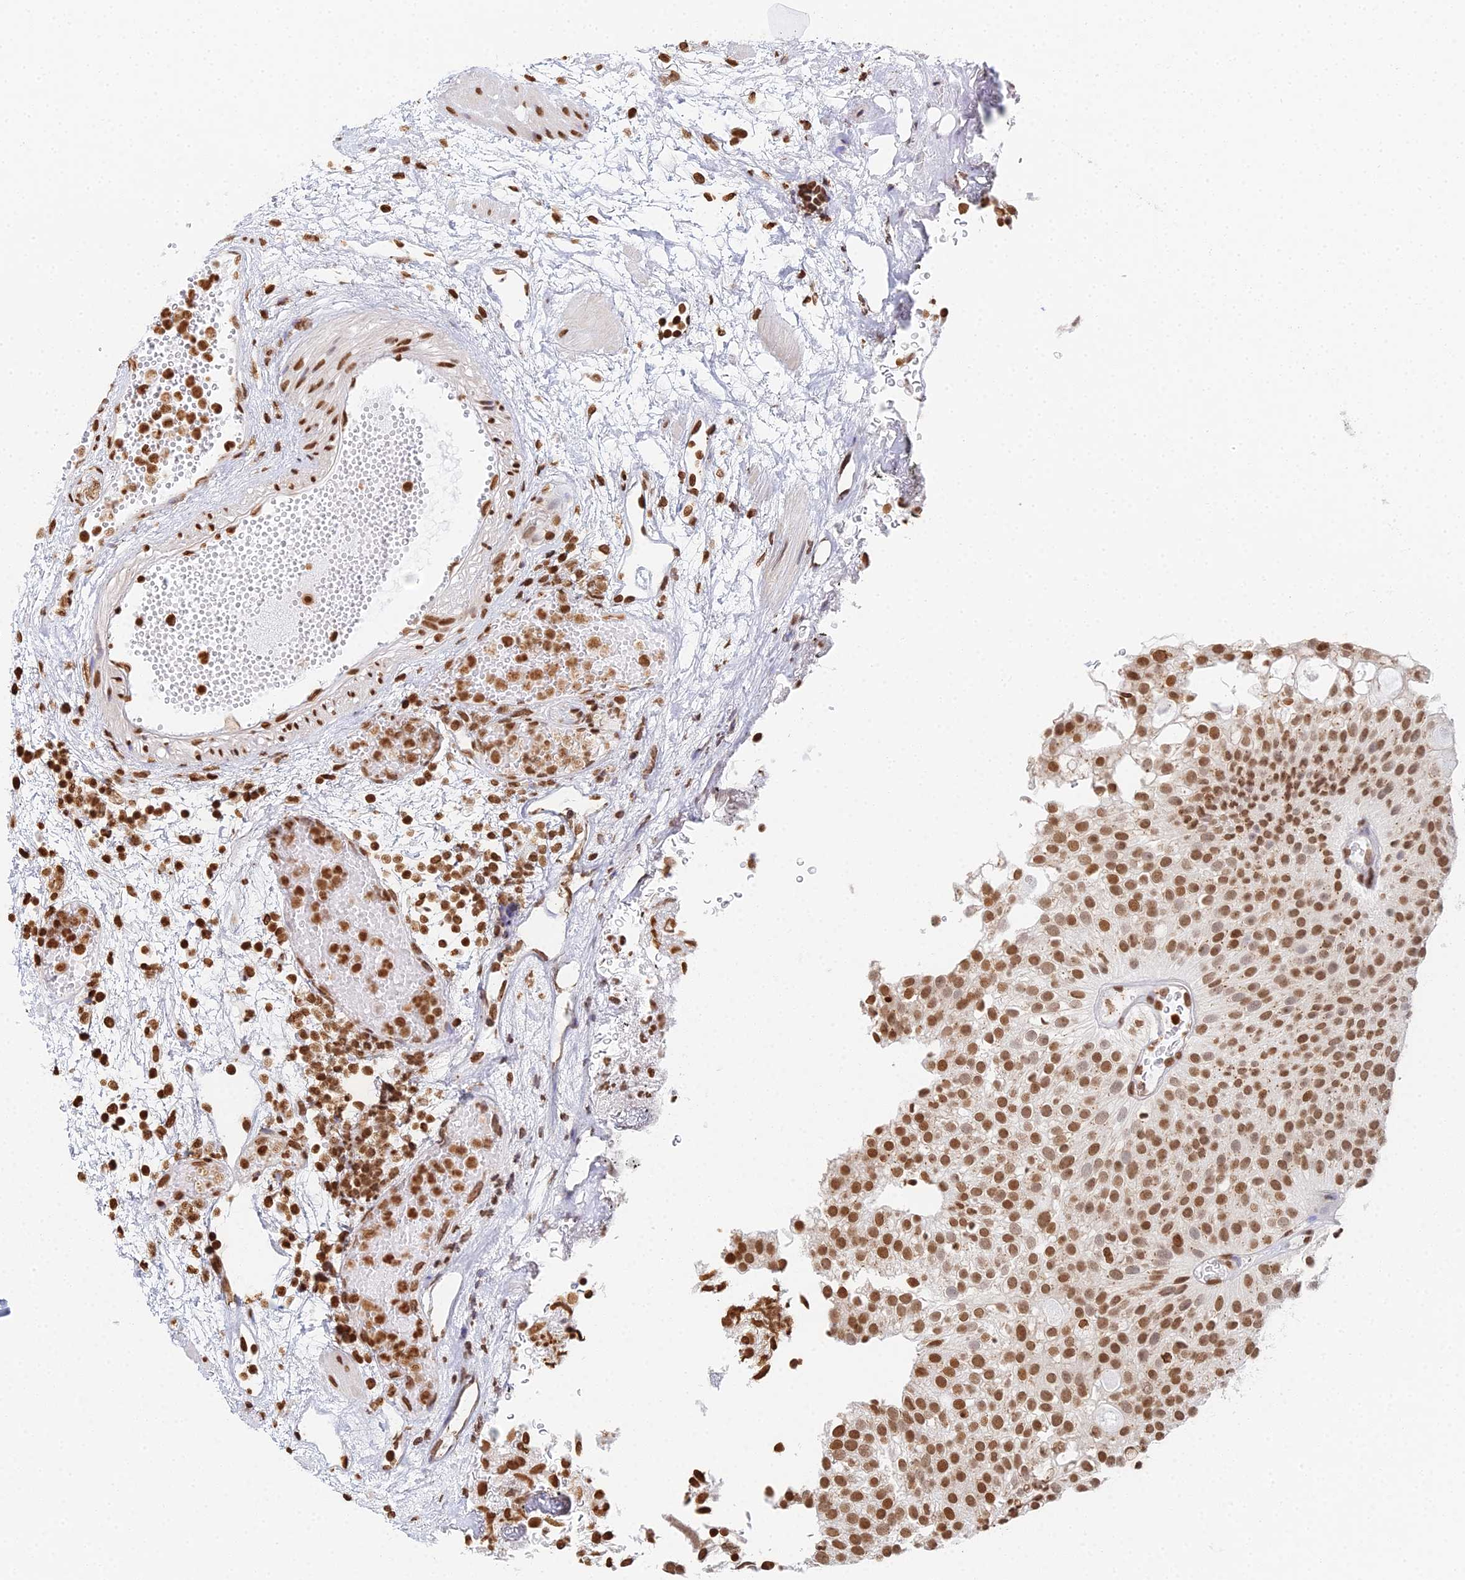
{"staining": {"intensity": "moderate", "quantity": ">75%", "location": "nuclear"}, "tissue": "urothelial cancer", "cell_type": "Tumor cells", "image_type": "cancer", "snomed": [{"axis": "morphology", "description": "Urothelial carcinoma, Low grade"}, {"axis": "topography", "description": "Urinary bladder"}], "caption": "Tumor cells exhibit moderate nuclear expression in approximately >75% of cells in urothelial carcinoma (low-grade). Using DAB (3,3'-diaminobenzidine) (brown) and hematoxylin (blue) stains, captured at high magnification using brightfield microscopy.", "gene": "GBP3", "patient": {"sex": "male", "age": 78}}